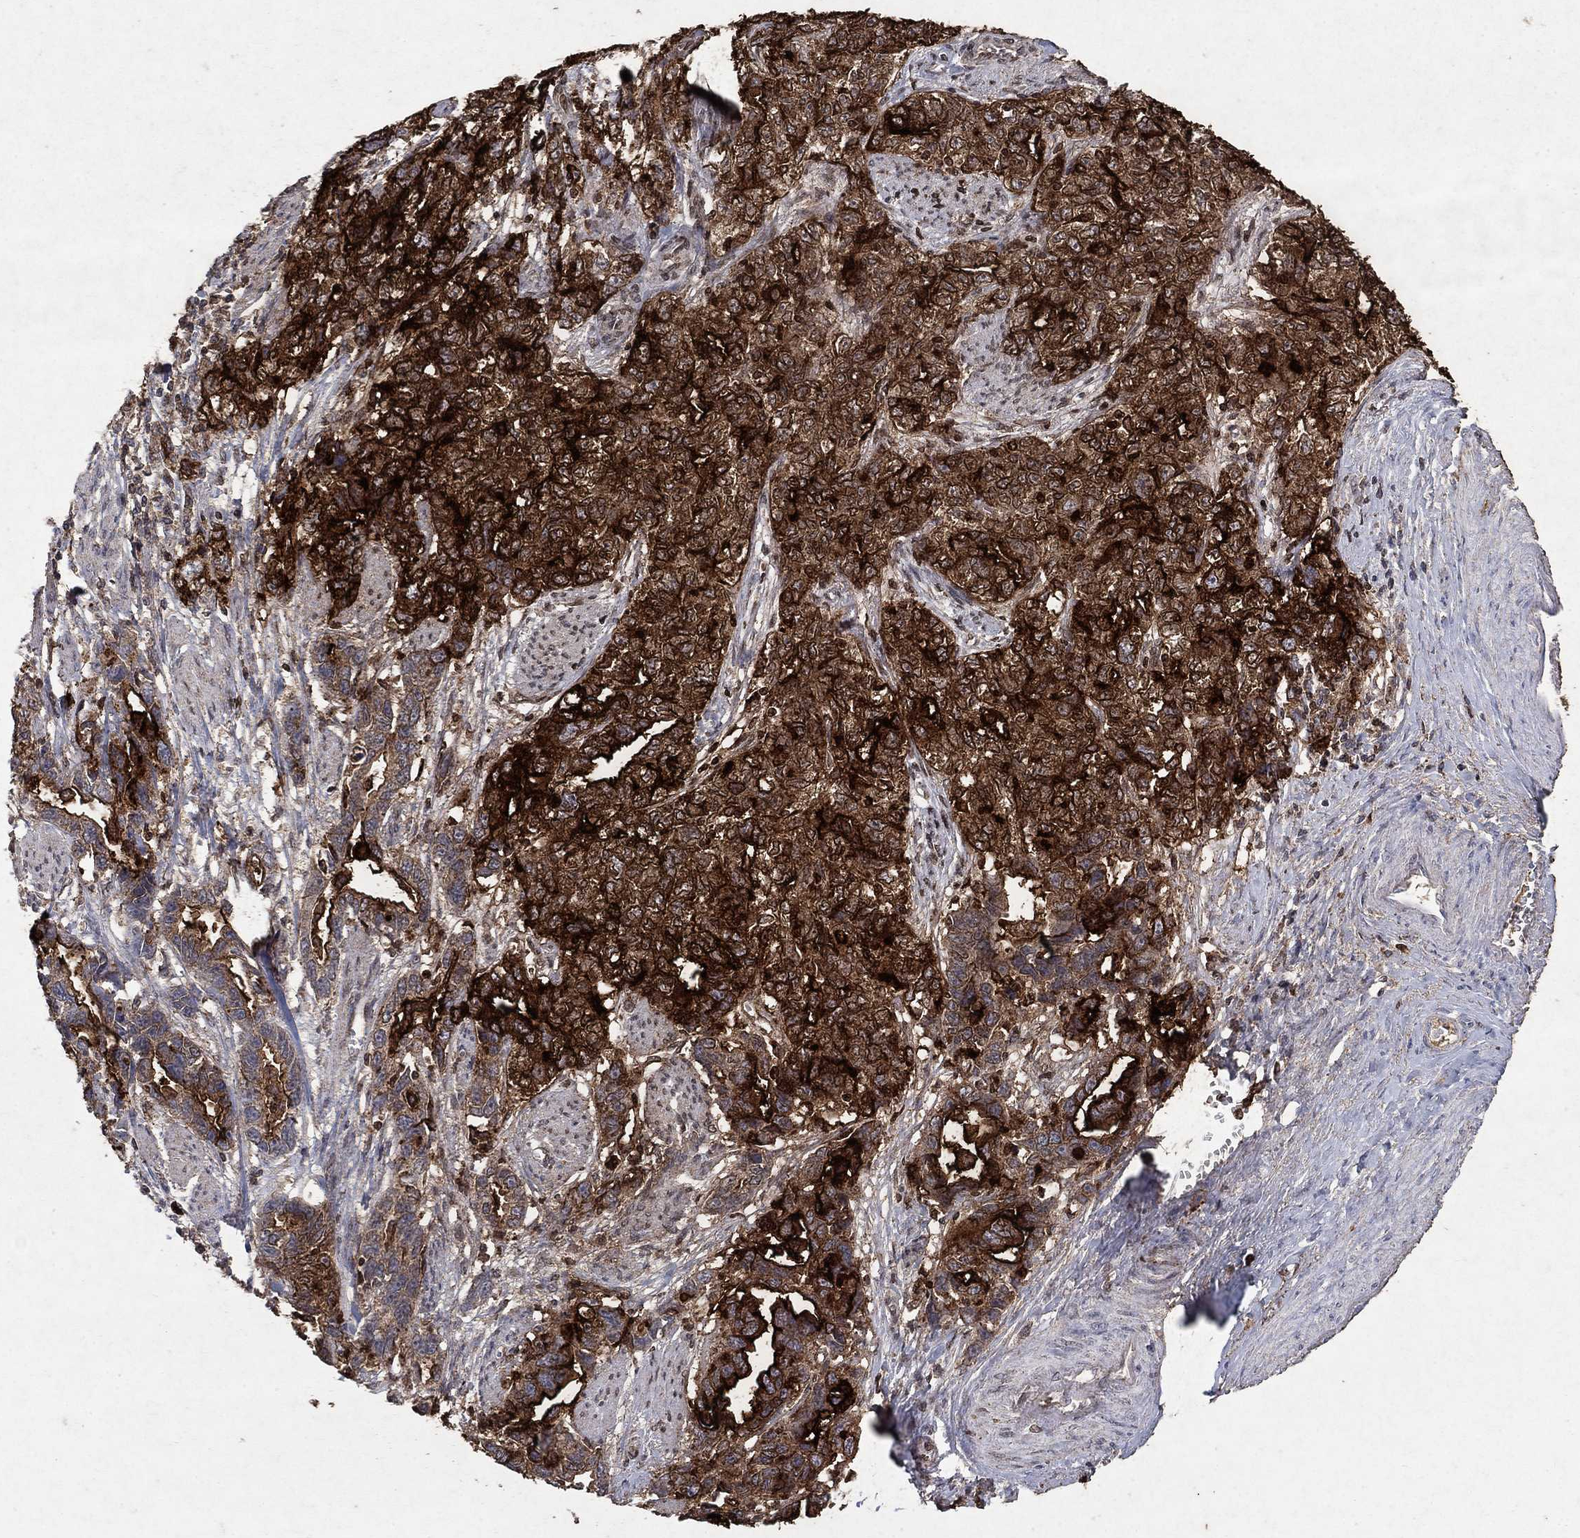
{"staining": {"intensity": "strong", "quantity": "25%-75%", "location": "cytoplasmic/membranous,nuclear"}, "tissue": "ovarian cancer", "cell_type": "Tumor cells", "image_type": "cancer", "snomed": [{"axis": "morphology", "description": "Cystadenocarcinoma, serous, NOS"}, {"axis": "topography", "description": "Ovary"}], "caption": "A histopathology image showing strong cytoplasmic/membranous and nuclear expression in approximately 25%-75% of tumor cells in ovarian cancer, as visualized by brown immunohistochemical staining.", "gene": "CD24", "patient": {"sex": "female", "age": 51}}